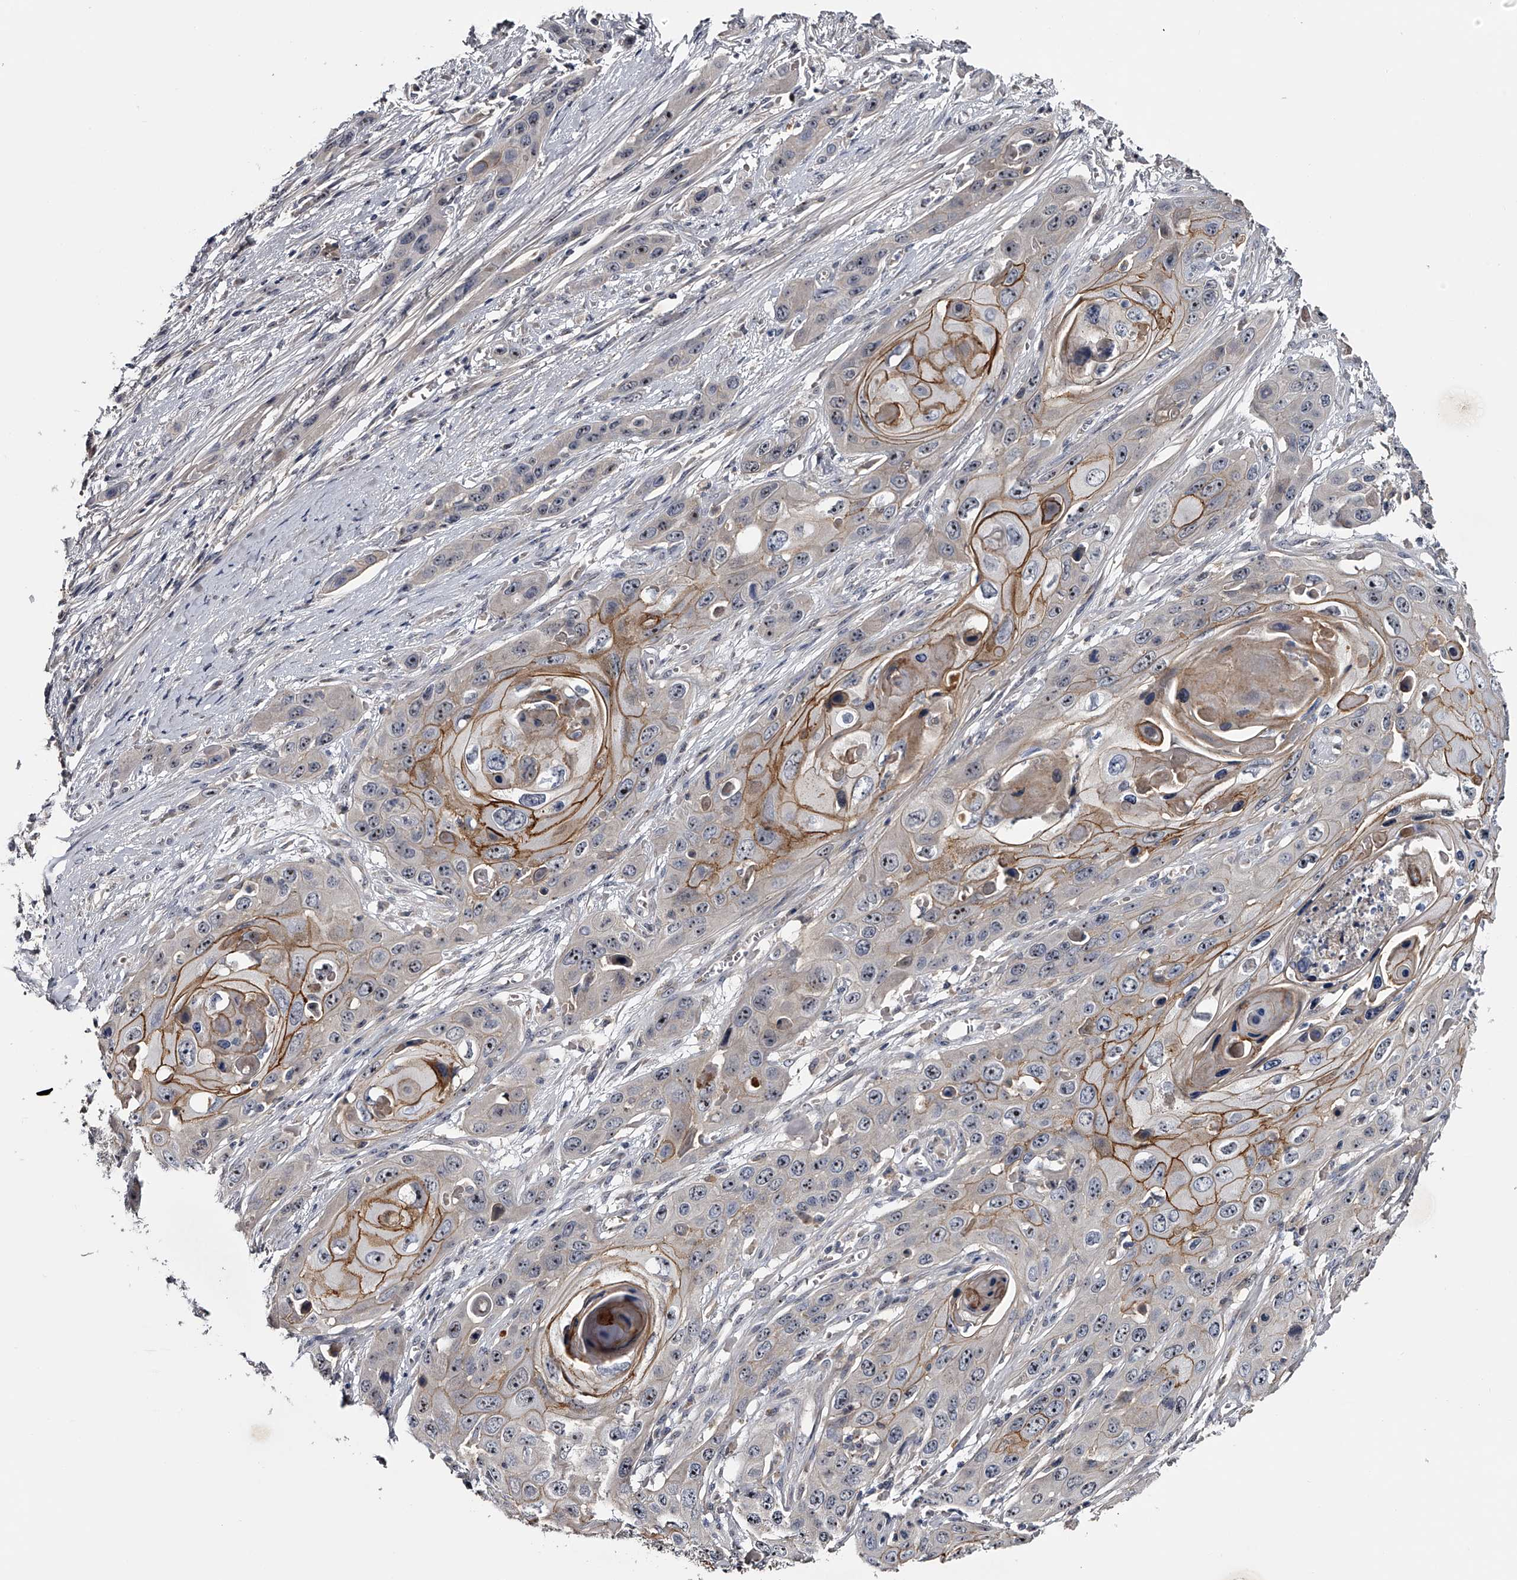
{"staining": {"intensity": "moderate", "quantity": "25%-75%", "location": "cytoplasmic/membranous,nuclear"}, "tissue": "skin cancer", "cell_type": "Tumor cells", "image_type": "cancer", "snomed": [{"axis": "morphology", "description": "Squamous cell carcinoma, NOS"}, {"axis": "topography", "description": "Skin"}], "caption": "Squamous cell carcinoma (skin) tissue reveals moderate cytoplasmic/membranous and nuclear positivity in about 25%-75% of tumor cells, visualized by immunohistochemistry.", "gene": "MDN1", "patient": {"sex": "male", "age": 55}}